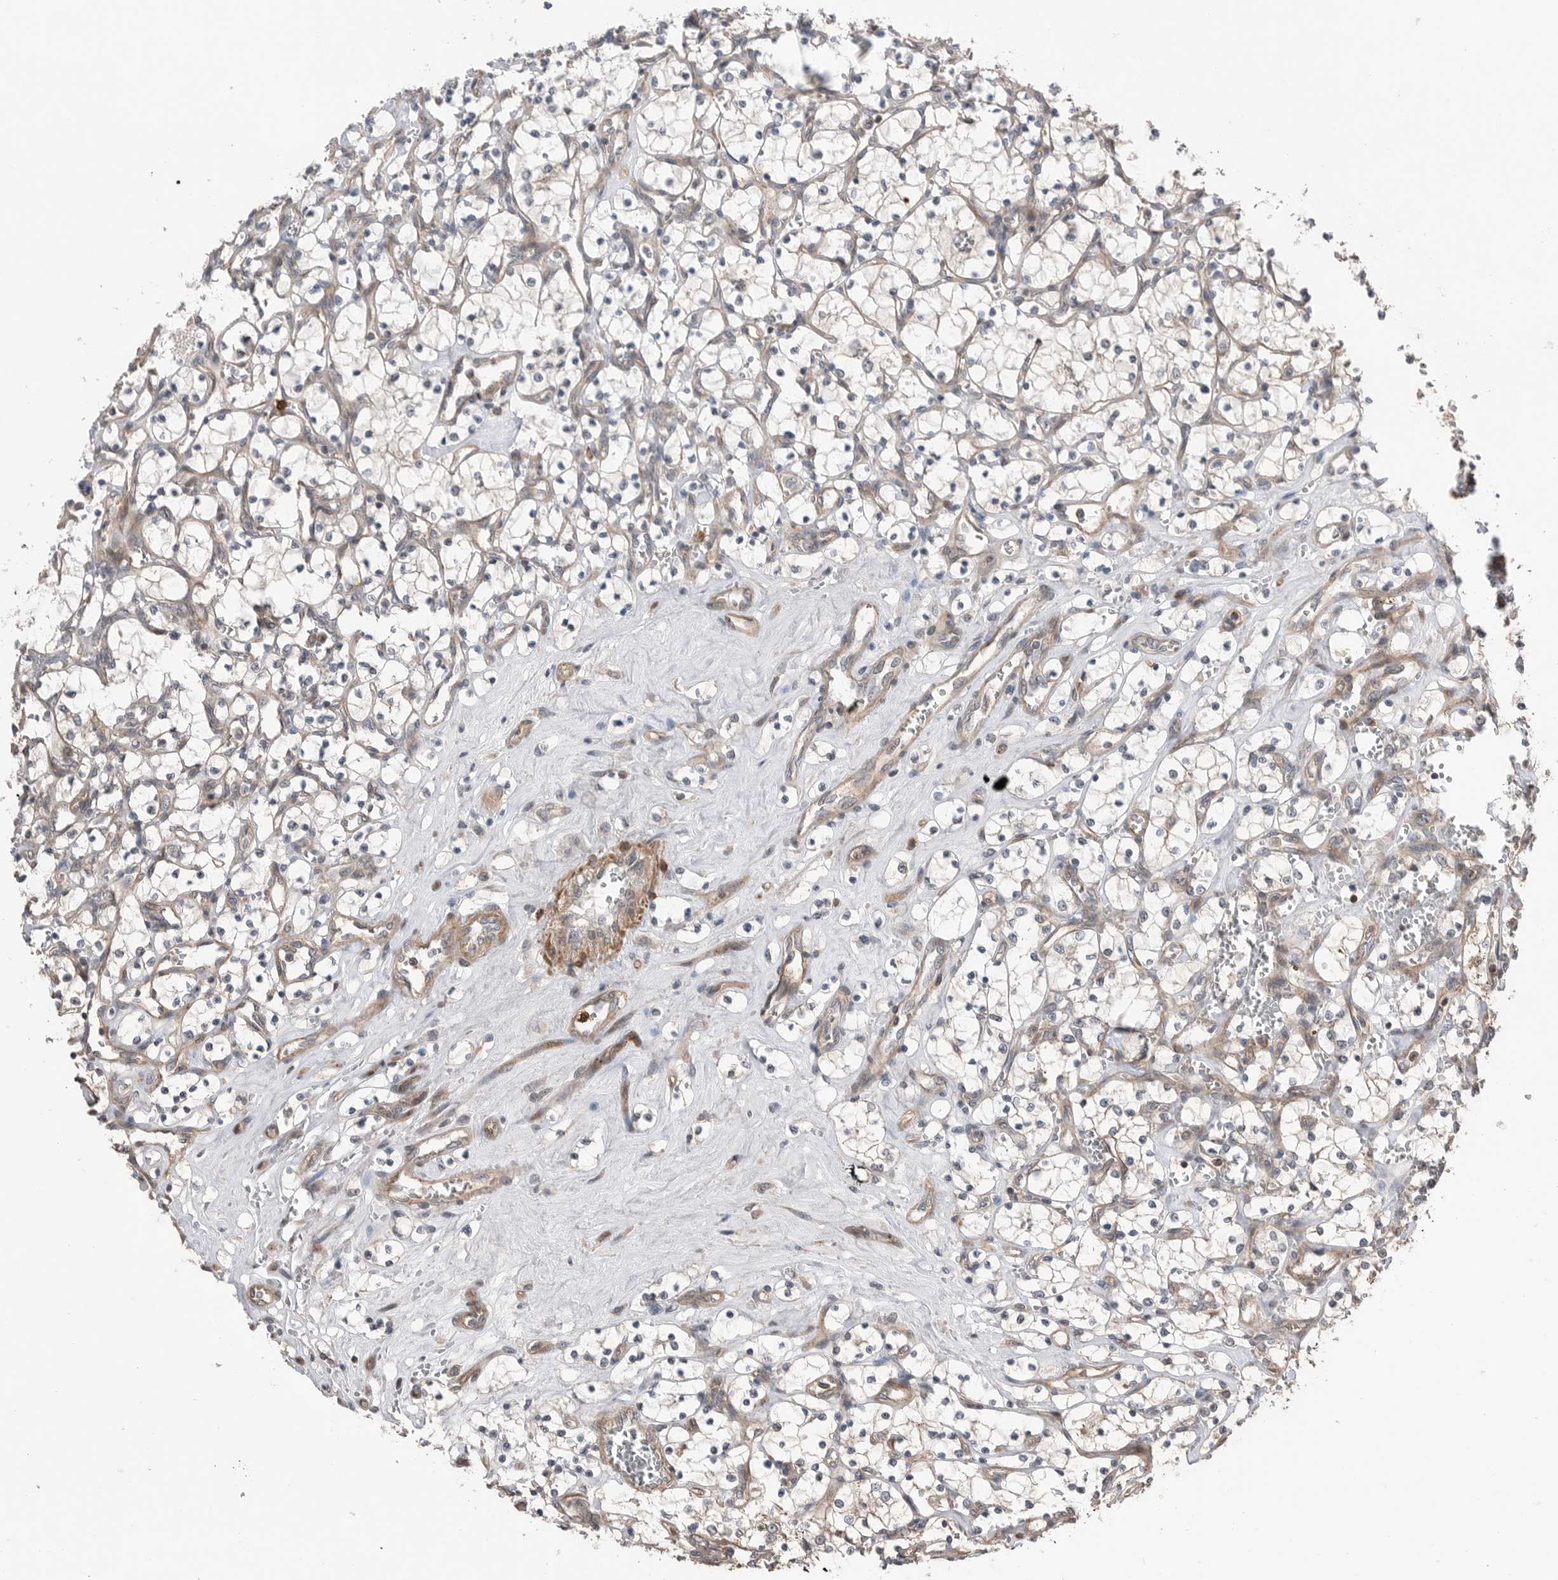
{"staining": {"intensity": "weak", "quantity": "<25%", "location": "cytoplasmic/membranous"}, "tissue": "renal cancer", "cell_type": "Tumor cells", "image_type": "cancer", "snomed": [{"axis": "morphology", "description": "Adenocarcinoma, NOS"}, {"axis": "topography", "description": "Kidney"}], "caption": "High magnification brightfield microscopy of renal cancer stained with DAB (brown) and counterstained with hematoxylin (blue): tumor cells show no significant expression.", "gene": "PEAK1", "patient": {"sex": "female", "age": 69}}